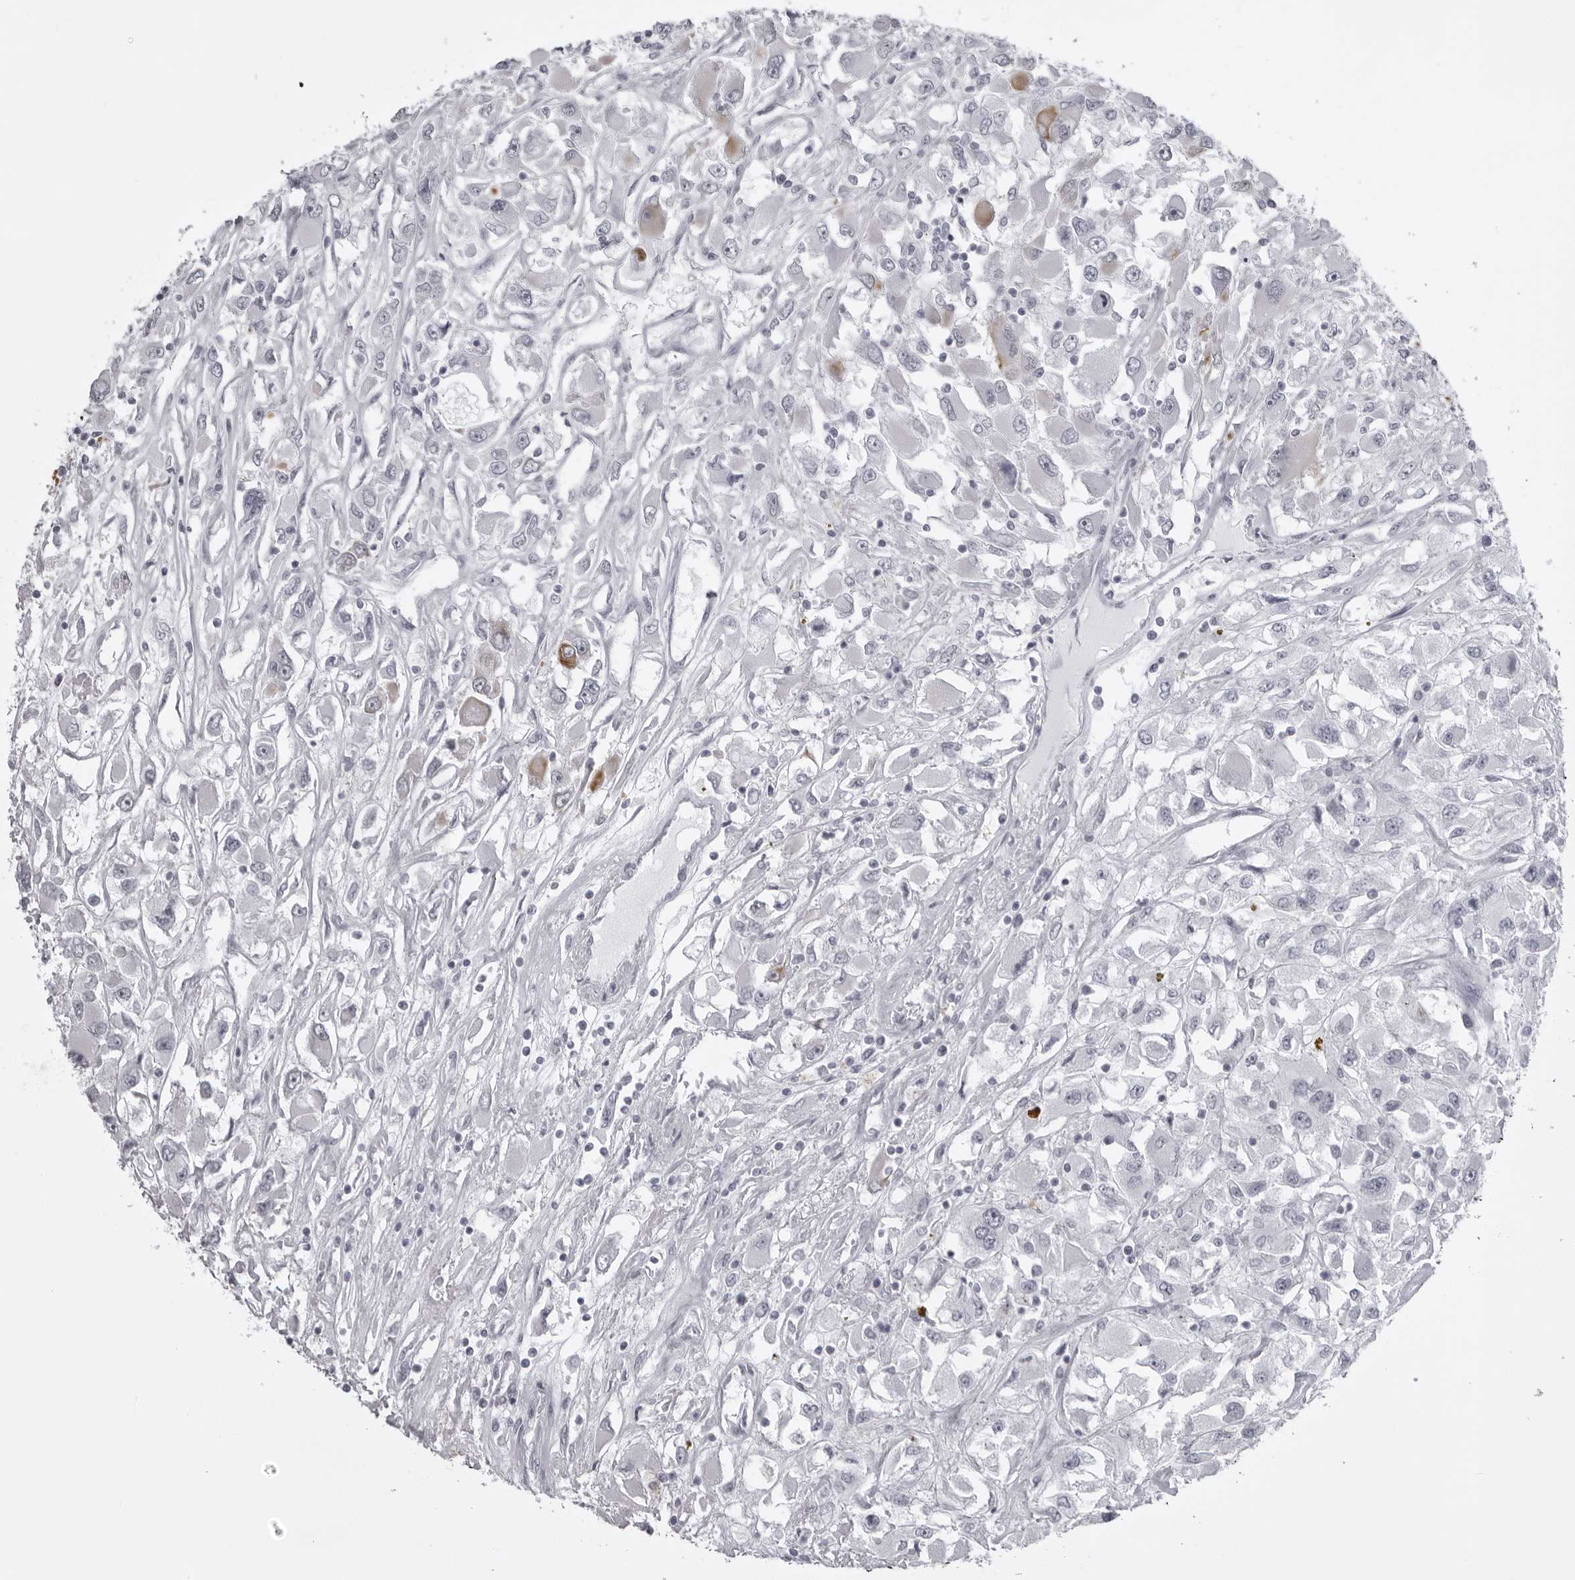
{"staining": {"intensity": "moderate", "quantity": "<25%", "location": "cytoplasmic/membranous"}, "tissue": "renal cancer", "cell_type": "Tumor cells", "image_type": "cancer", "snomed": [{"axis": "morphology", "description": "Adenocarcinoma, NOS"}, {"axis": "topography", "description": "Kidney"}], "caption": "Immunohistochemistry (IHC) of adenocarcinoma (renal) displays low levels of moderate cytoplasmic/membranous positivity in about <25% of tumor cells.", "gene": "UROD", "patient": {"sex": "female", "age": 52}}